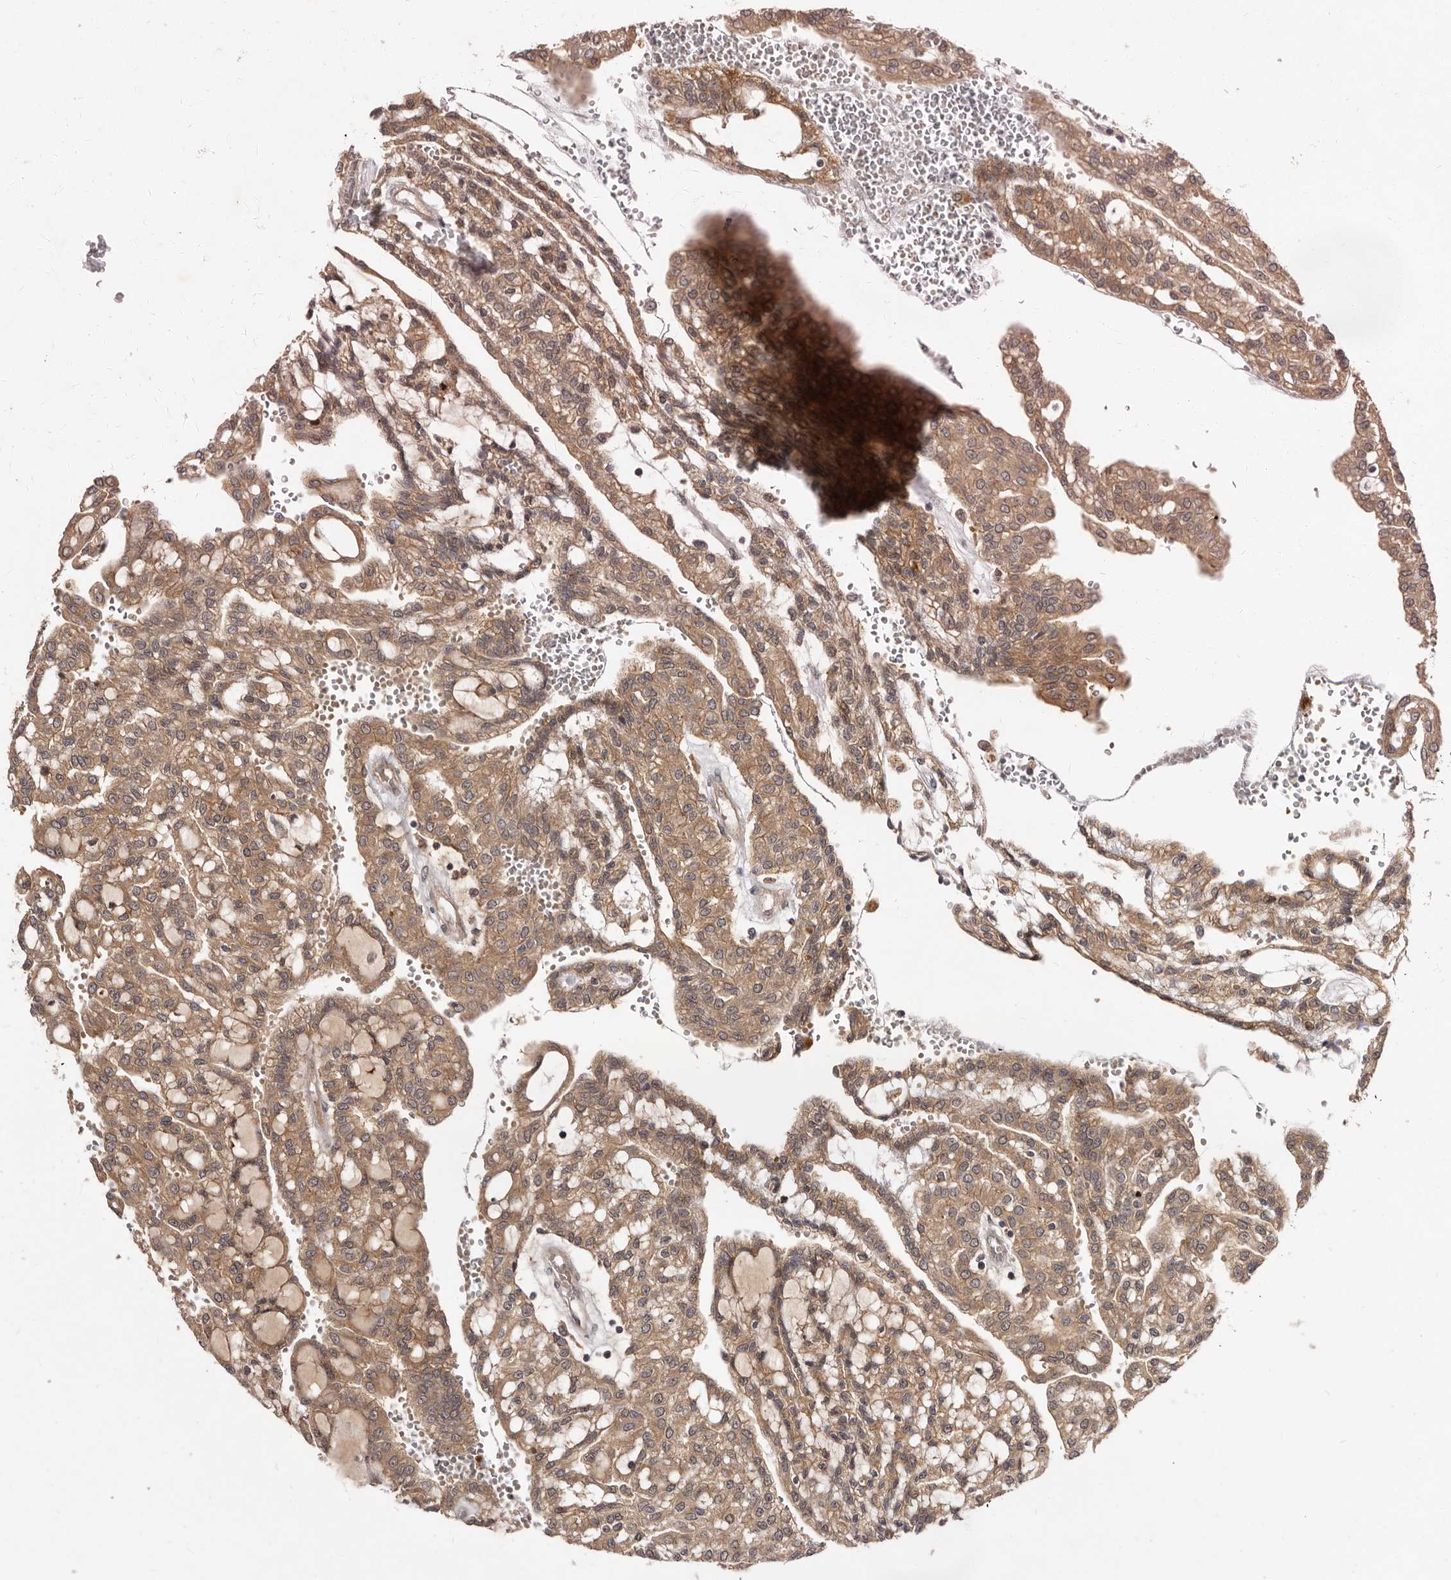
{"staining": {"intensity": "moderate", "quantity": ">75%", "location": "cytoplasmic/membranous"}, "tissue": "renal cancer", "cell_type": "Tumor cells", "image_type": "cancer", "snomed": [{"axis": "morphology", "description": "Adenocarcinoma, NOS"}, {"axis": "topography", "description": "Kidney"}], "caption": "Immunohistochemistry (IHC) of renal cancer (adenocarcinoma) demonstrates medium levels of moderate cytoplasmic/membranous expression in about >75% of tumor cells. The protein of interest is stained brown, and the nuclei are stained in blue (DAB (3,3'-diaminobenzidine) IHC with brightfield microscopy, high magnification).", "gene": "INAVA", "patient": {"sex": "male", "age": 63}}